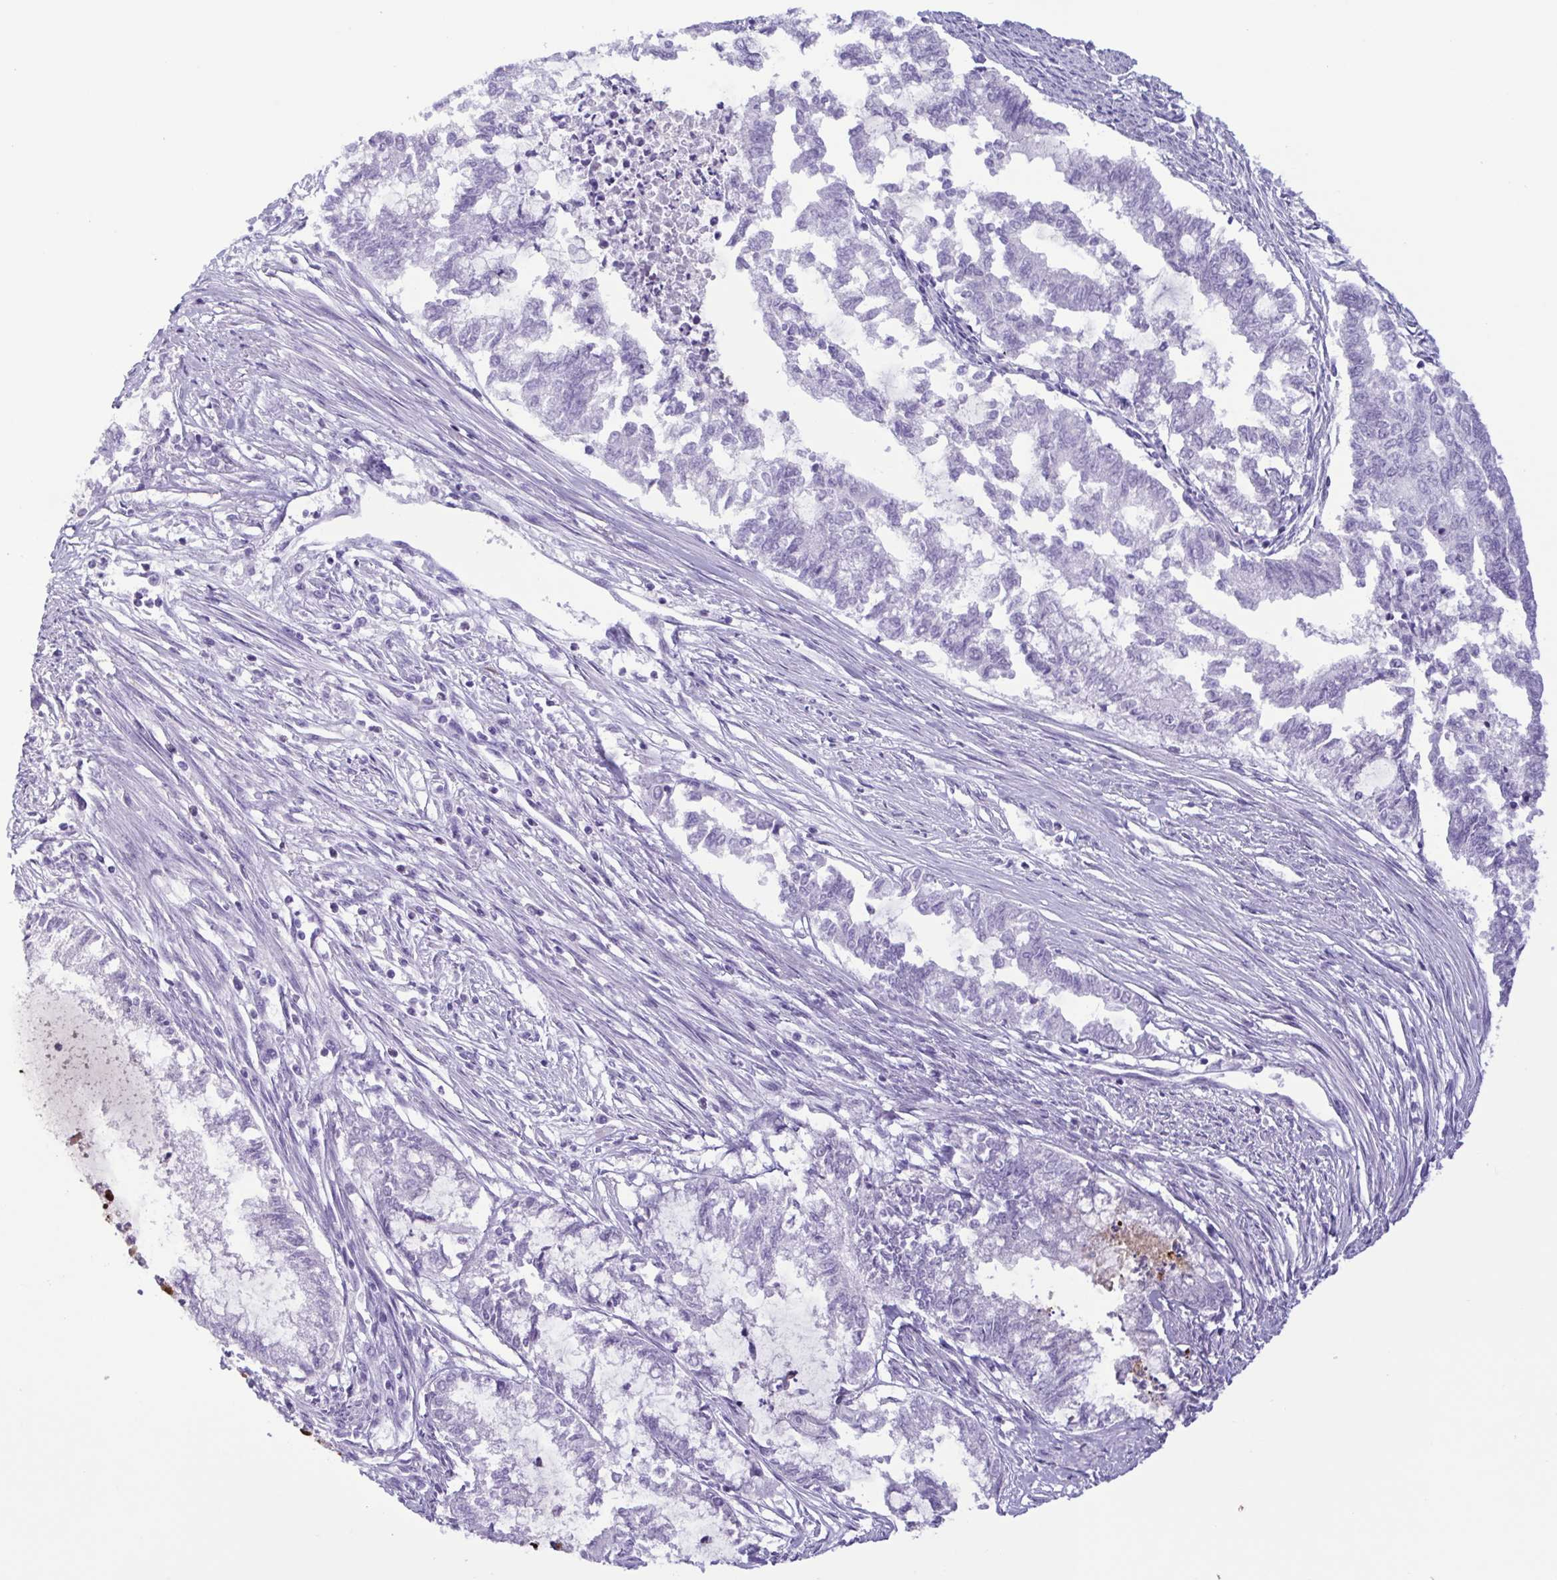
{"staining": {"intensity": "negative", "quantity": "none", "location": "none"}, "tissue": "endometrial cancer", "cell_type": "Tumor cells", "image_type": "cancer", "snomed": [{"axis": "morphology", "description": "Adenocarcinoma, NOS"}, {"axis": "topography", "description": "Endometrium"}], "caption": "A histopathology image of endometrial adenocarcinoma stained for a protein displays no brown staining in tumor cells.", "gene": "LTF", "patient": {"sex": "female", "age": 79}}